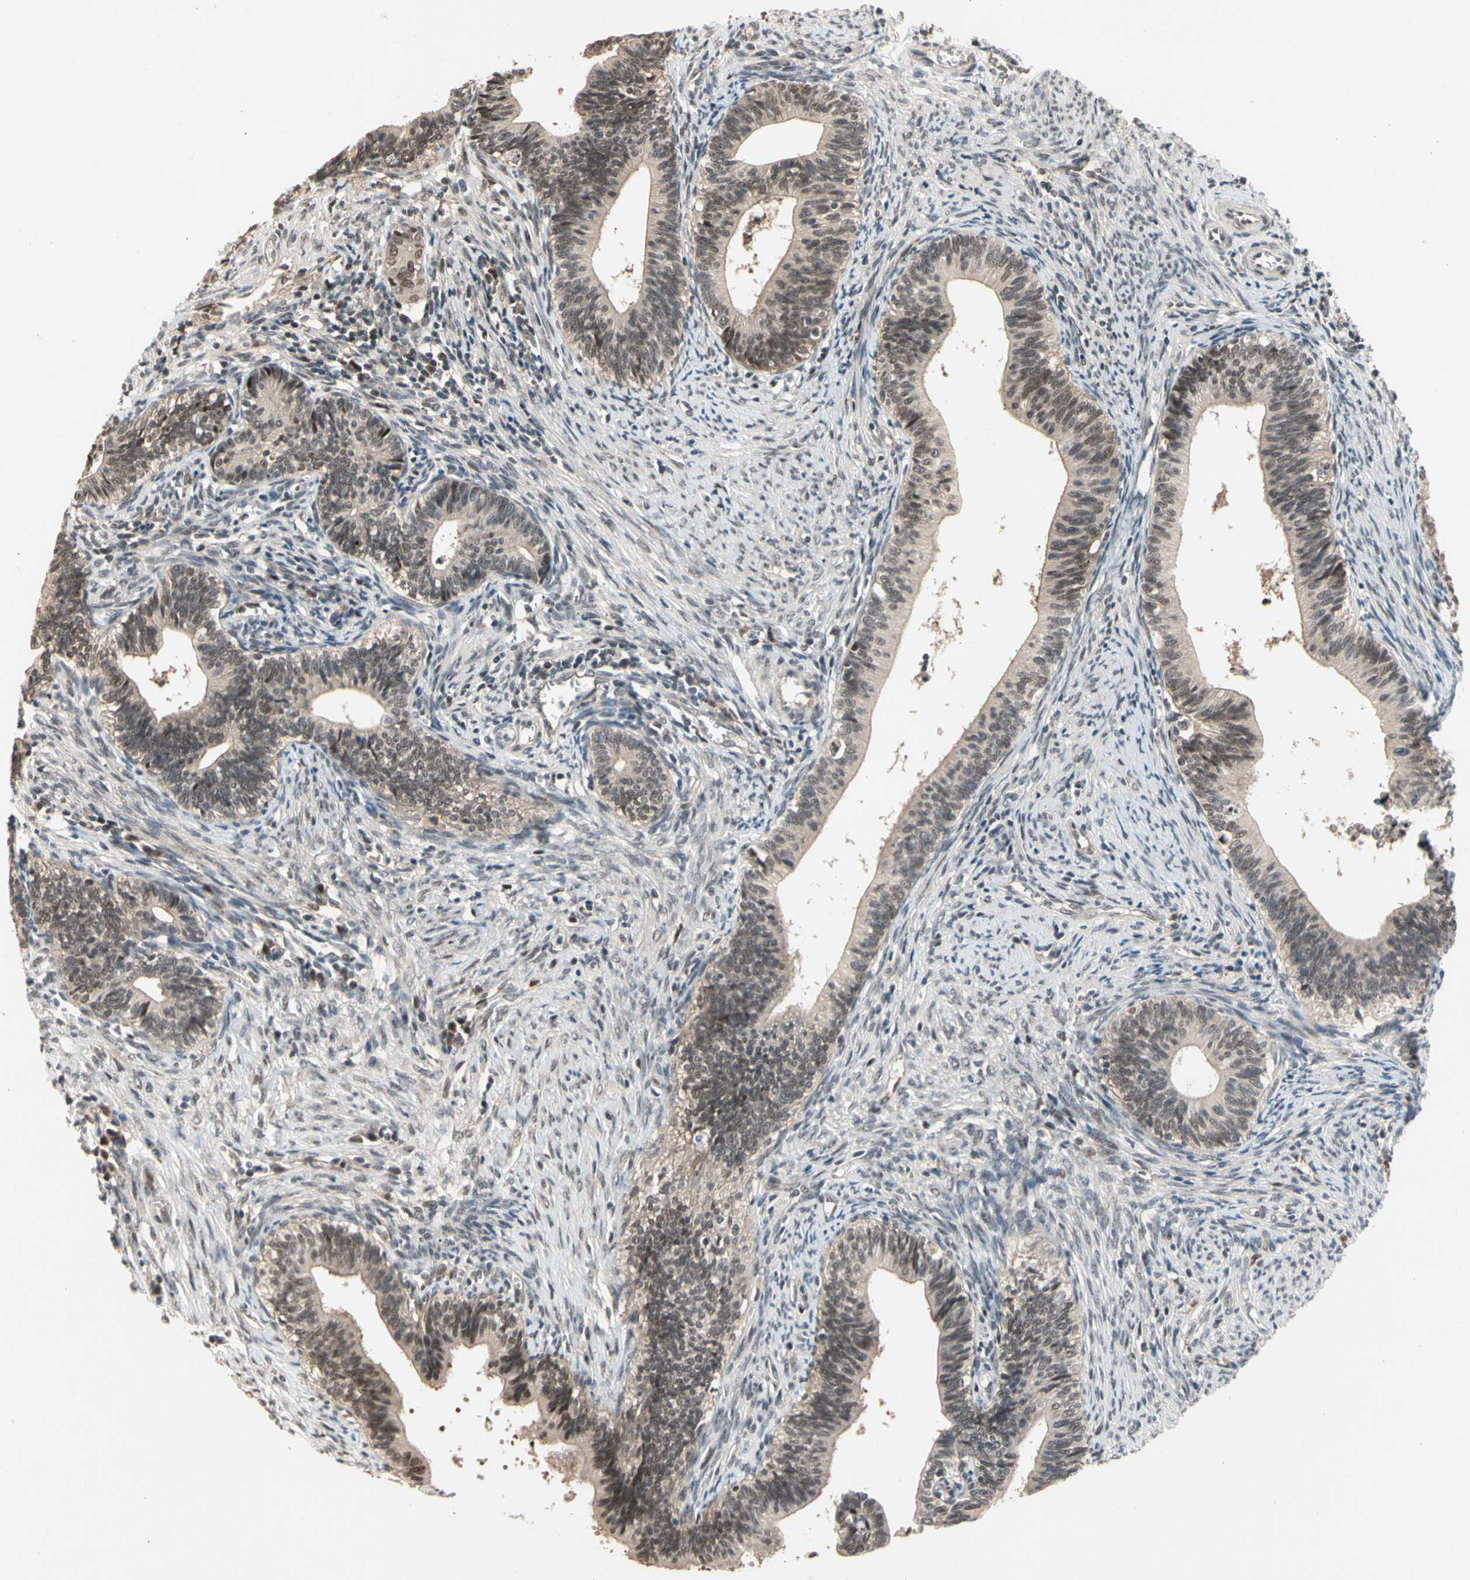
{"staining": {"intensity": "moderate", "quantity": ">75%", "location": "cytoplasmic/membranous,nuclear"}, "tissue": "cervical cancer", "cell_type": "Tumor cells", "image_type": "cancer", "snomed": [{"axis": "morphology", "description": "Adenocarcinoma, NOS"}, {"axis": "topography", "description": "Cervix"}], "caption": "Adenocarcinoma (cervical) stained with a brown dye shows moderate cytoplasmic/membranous and nuclear positive positivity in about >75% of tumor cells.", "gene": "NGEF", "patient": {"sex": "female", "age": 44}}